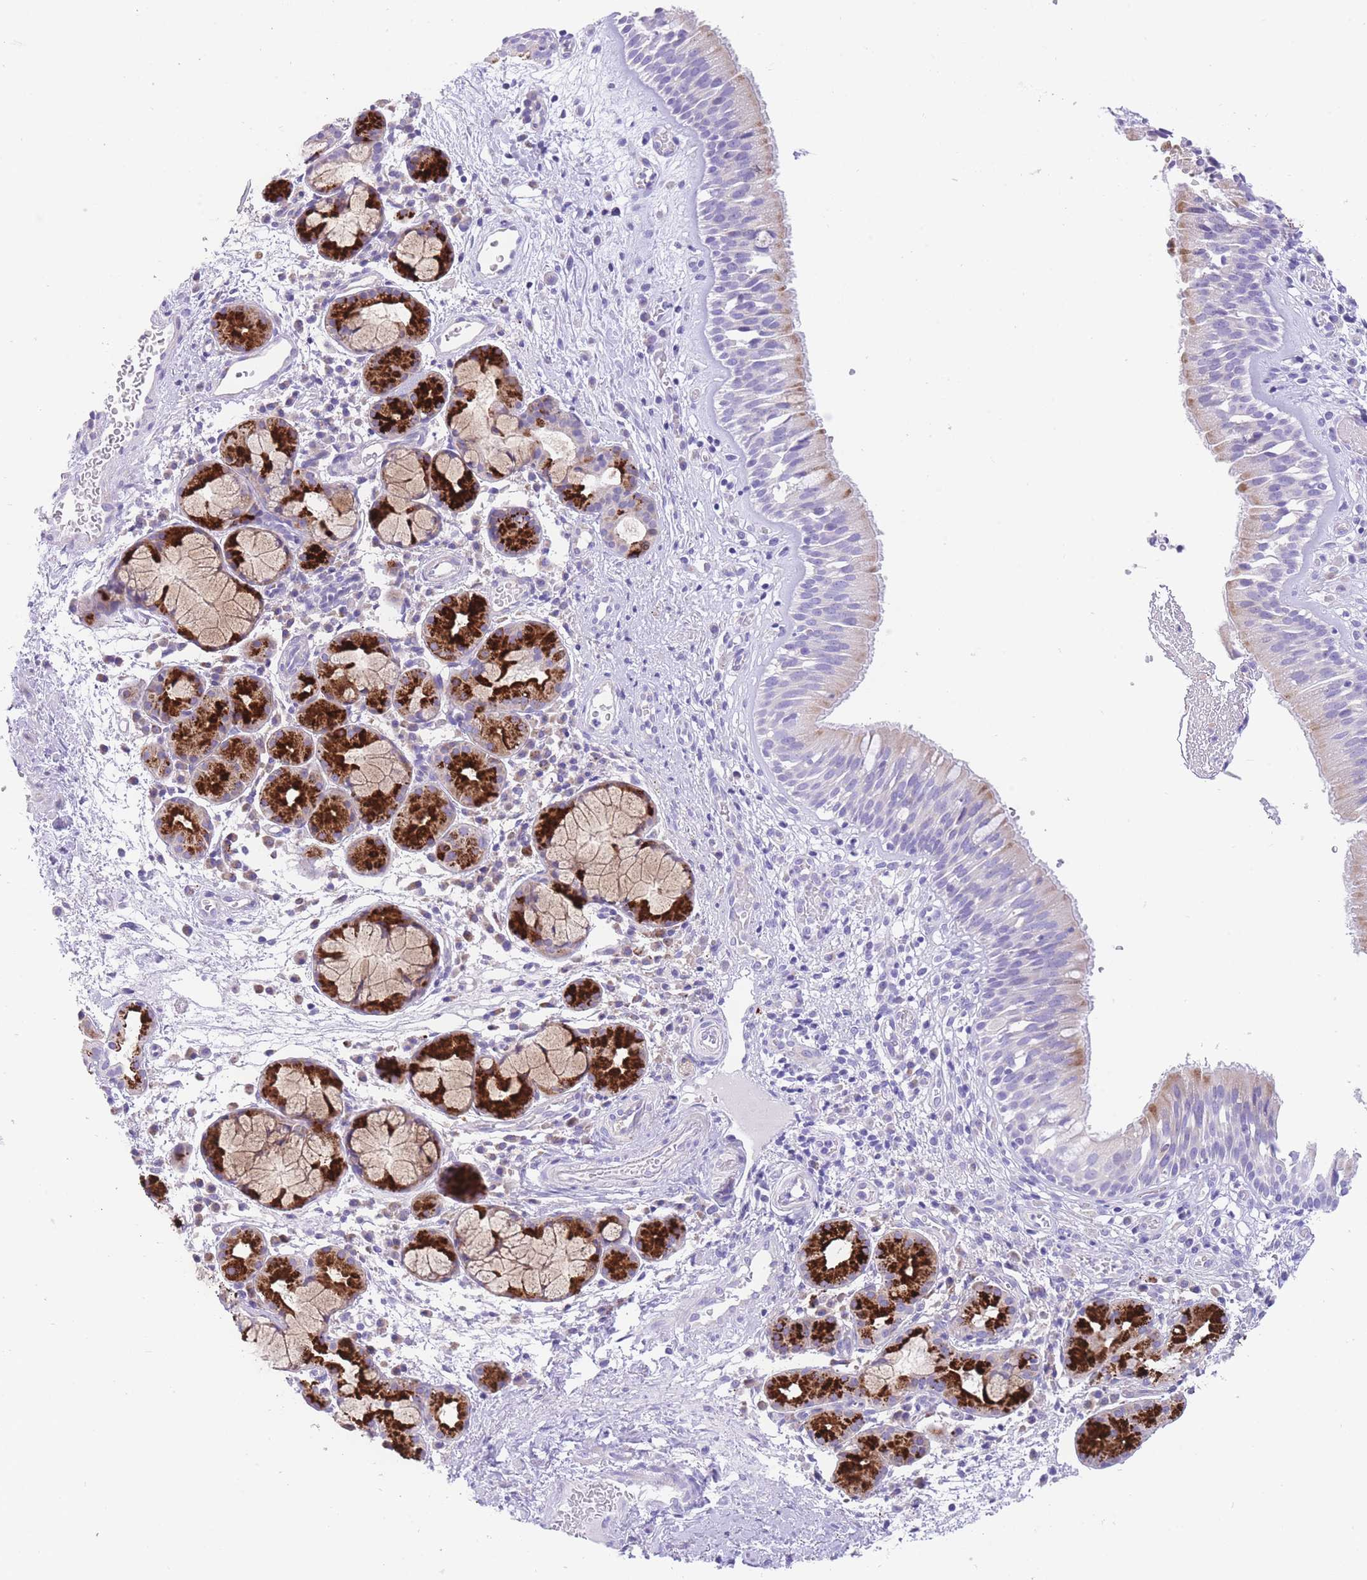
{"staining": {"intensity": "negative", "quantity": "none", "location": "none"}, "tissue": "nasopharynx", "cell_type": "Respiratory epithelial cells", "image_type": "normal", "snomed": [{"axis": "morphology", "description": "Normal tissue, NOS"}, {"axis": "topography", "description": "Nasopharynx"}], "caption": "Photomicrograph shows no significant protein positivity in respiratory epithelial cells of unremarkable nasopharynx. (Brightfield microscopy of DAB immunohistochemistry at high magnification).", "gene": "QTRT1", "patient": {"sex": "male", "age": 65}}